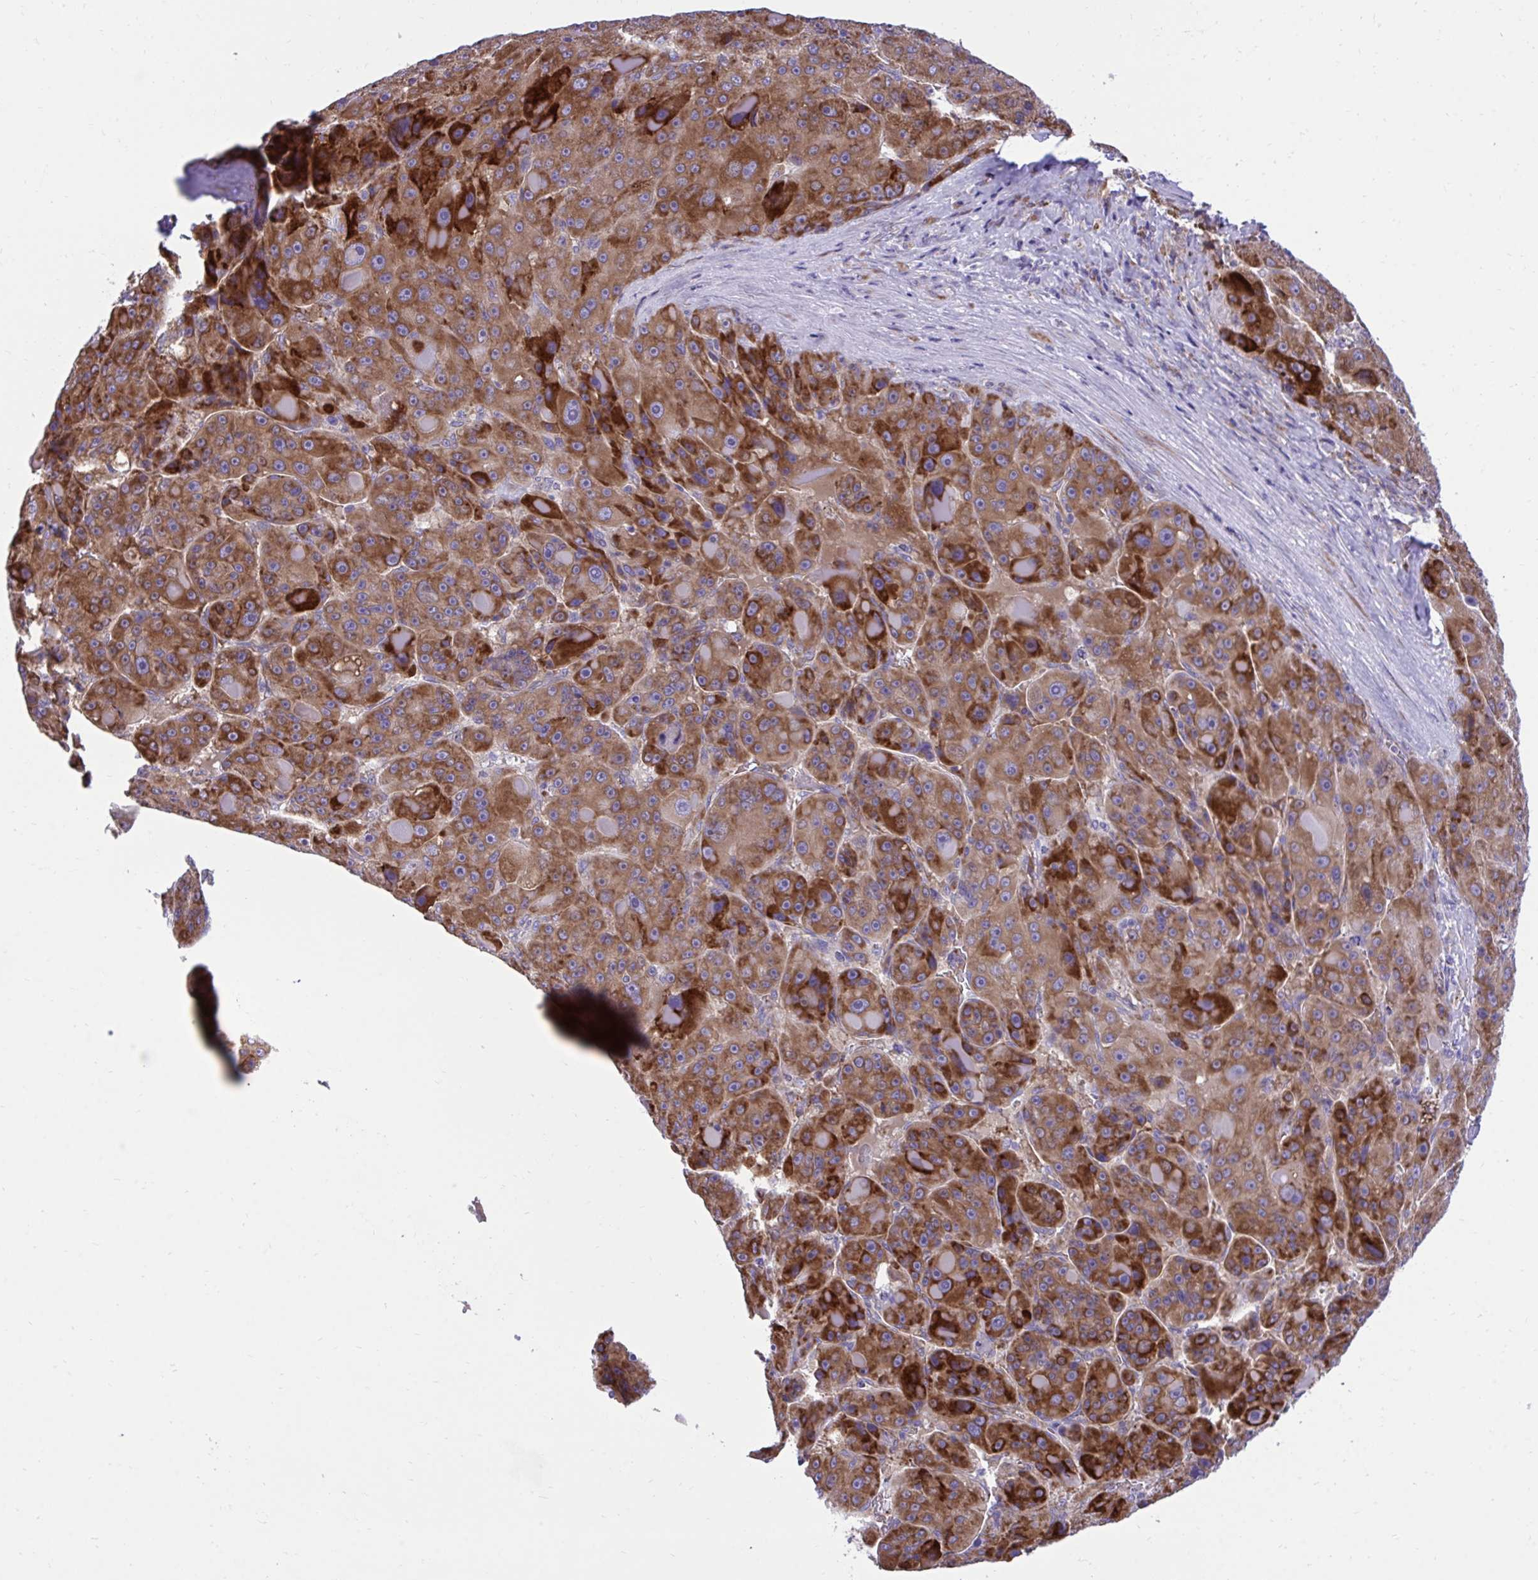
{"staining": {"intensity": "strong", "quantity": ">75%", "location": "cytoplasmic/membranous"}, "tissue": "liver cancer", "cell_type": "Tumor cells", "image_type": "cancer", "snomed": [{"axis": "morphology", "description": "Carcinoma, Hepatocellular, NOS"}, {"axis": "topography", "description": "Liver"}], "caption": "There is high levels of strong cytoplasmic/membranous expression in tumor cells of hepatocellular carcinoma (liver), as demonstrated by immunohistochemical staining (brown color).", "gene": "RPS15", "patient": {"sex": "male", "age": 76}}